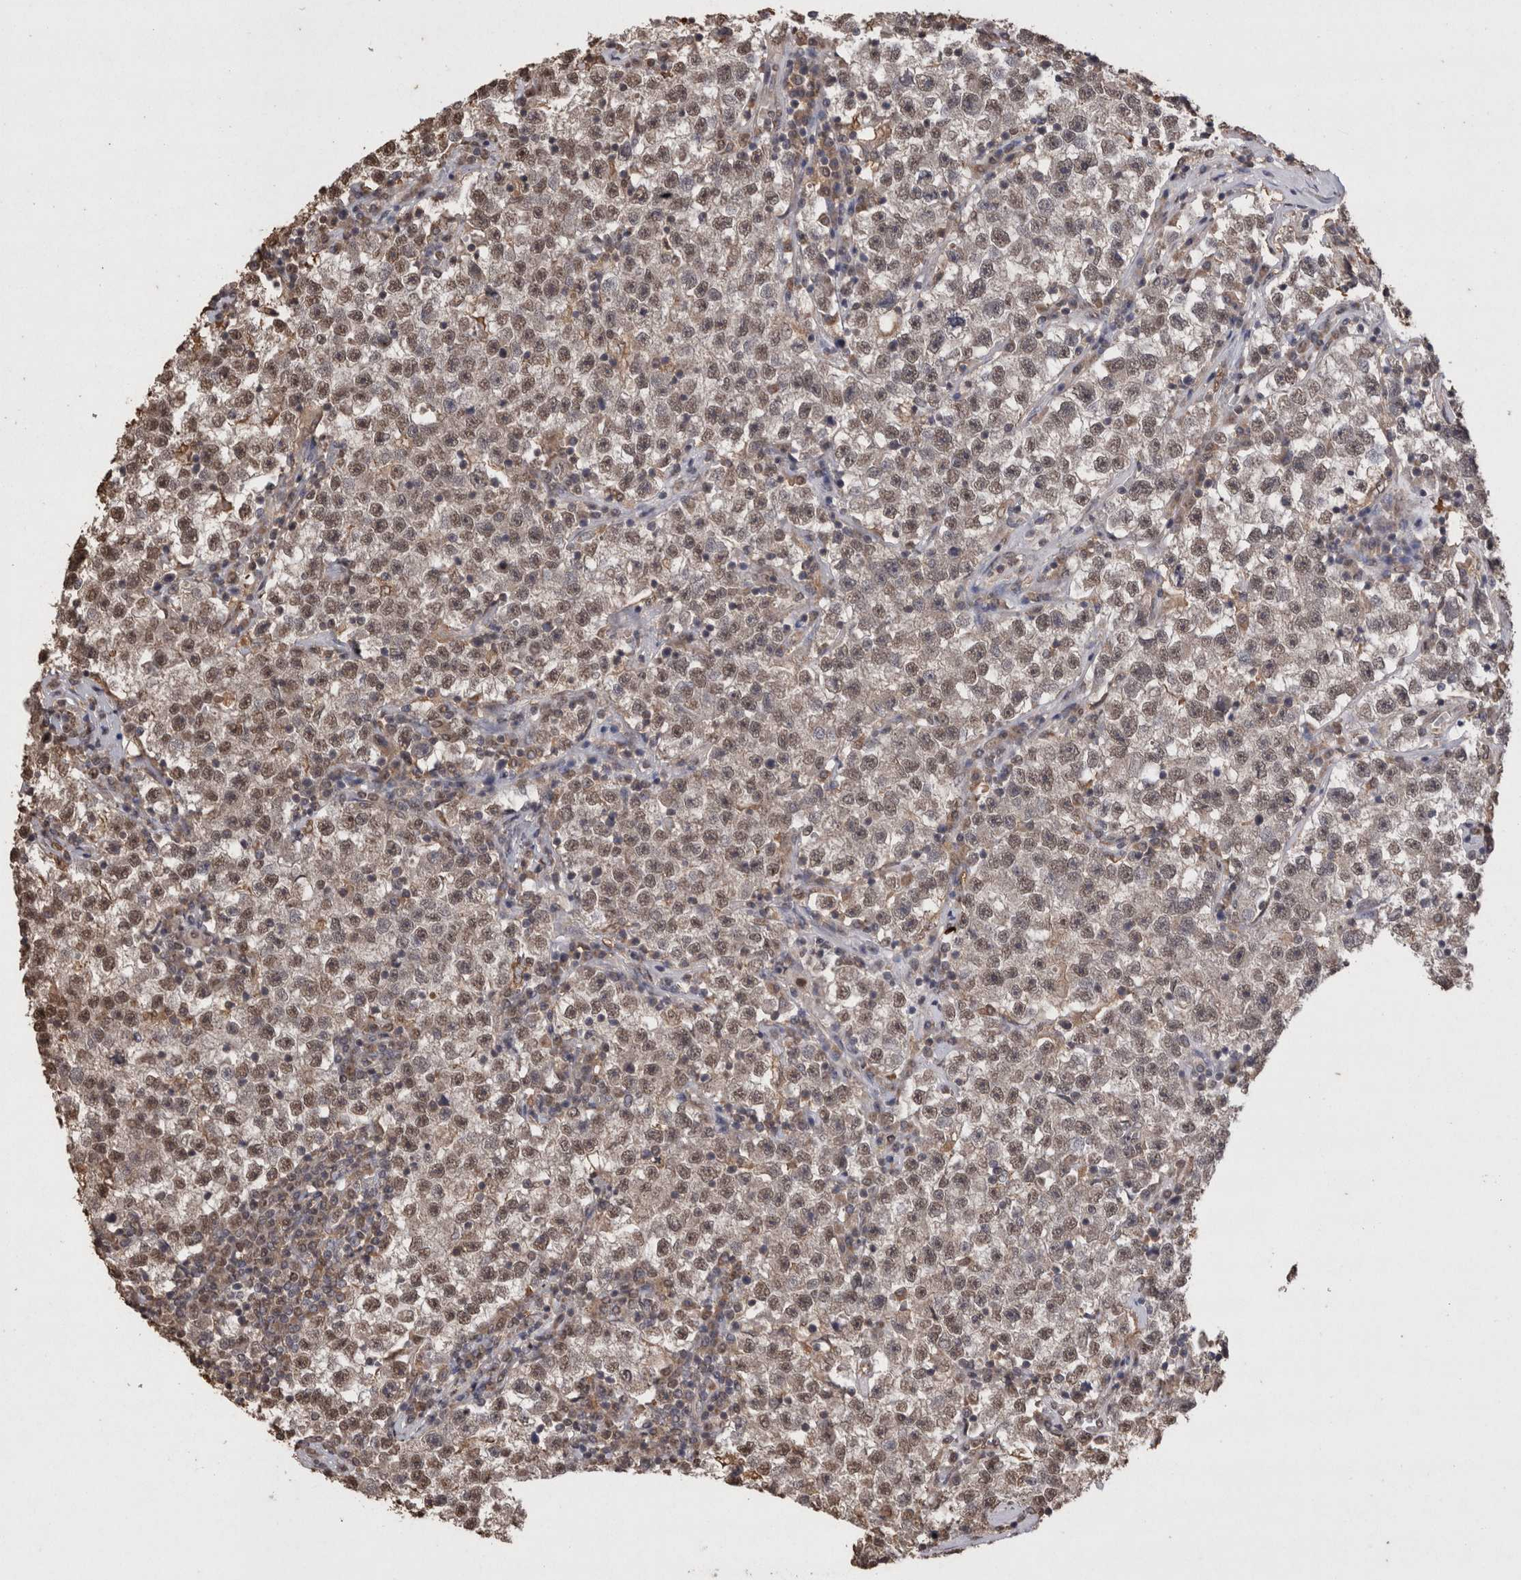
{"staining": {"intensity": "moderate", "quantity": ">75%", "location": "nuclear"}, "tissue": "testis cancer", "cell_type": "Tumor cells", "image_type": "cancer", "snomed": [{"axis": "morphology", "description": "Seminoma, NOS"}, {"axis": "topography", "description": "Testis"}], "caption": "Protein expression by IHC exhibits moderate nuclear expression in about >75% of tumor cells in testis cancer.", "gene": "GRK5", "patient": {"sex": "male", "age": 22}}